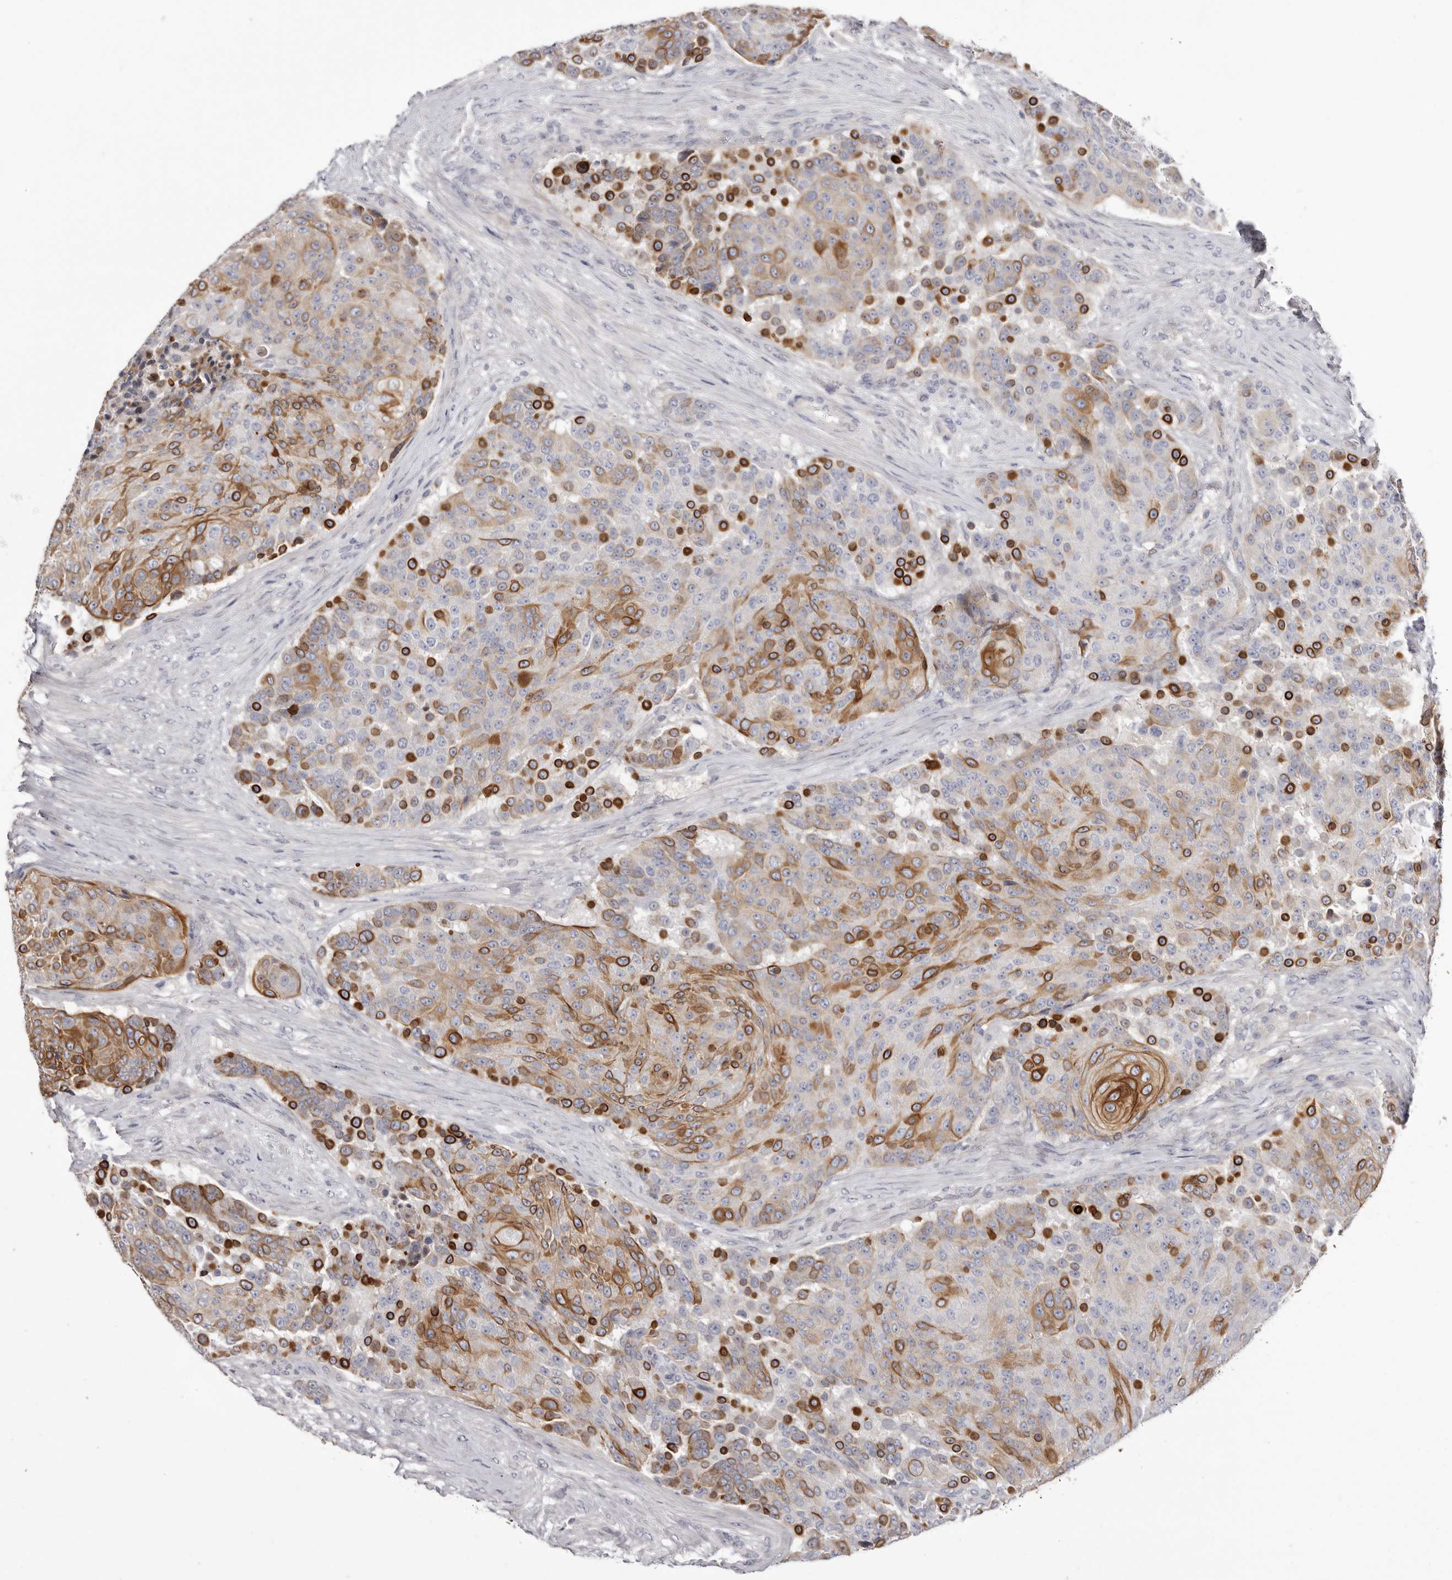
{"staining": {"intensity": "strong", "quantity": "25%-75%", "location": "cytoplasmic/membranous"}, "tissue": "urothelial cancer", "cell_type": "Tumor cells", "image_type": "cancer", "snomed": [{"axis": "morphology", "description": "Urothelial carcinoma, High grade"}, {"axis": "topography", "description": "Urinary bladder"}], "caption": "Protein staining of urothelial carcinoma (high-grade) tissue demonstrates strong cytoplasmic/membranous positivity in approximately 25%-75% of tumor cells.", "gene": "STK16", "patient": {"sex": "female", "age": 63}}